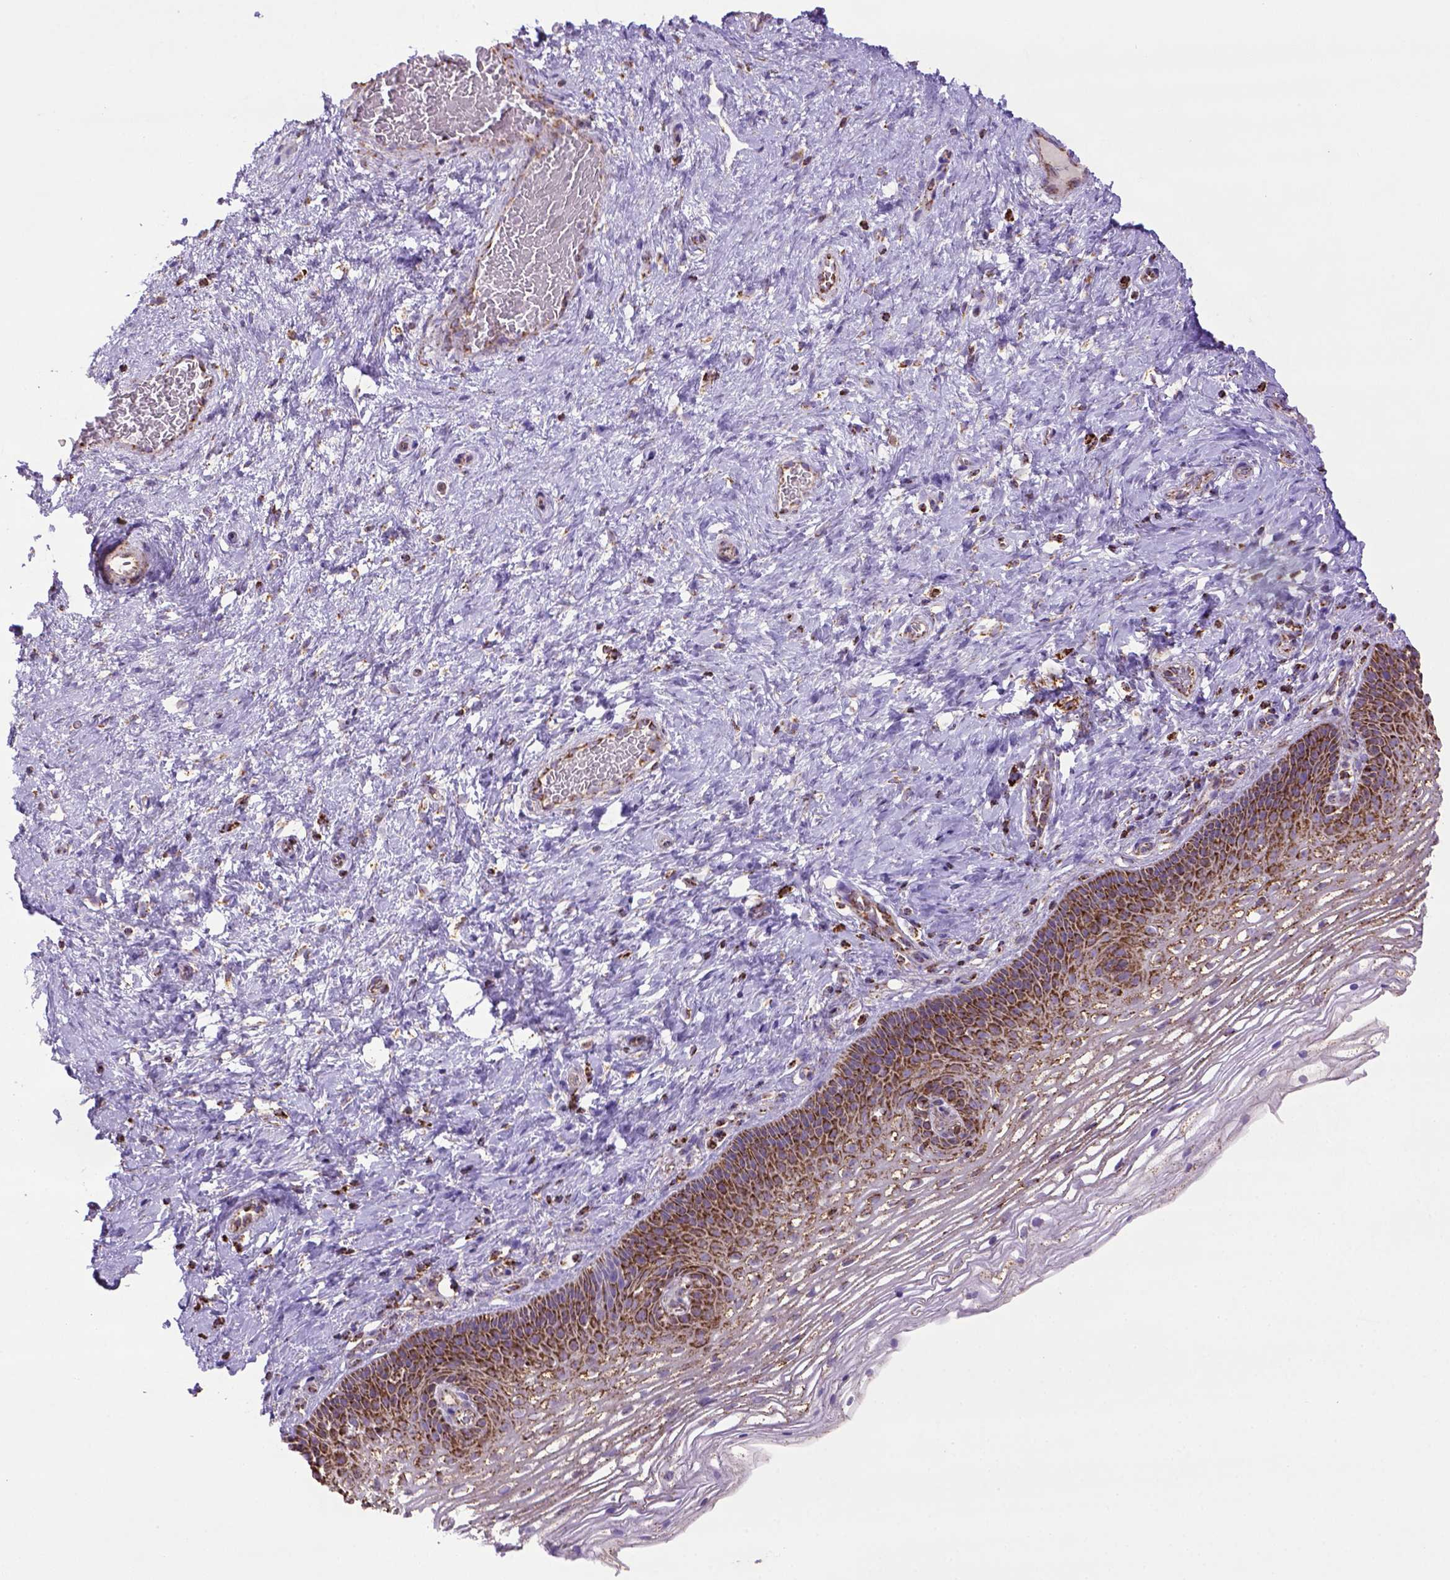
{"staining": {"intensity": "moderate", "quantity": ">75%", "location": "cytoplasmic/membranous"}, "tissue": "cervix", "cell_type": "Glandular cells", "image_type": "normal", "snomed": [{"axis": "morphology", "description": "Normal tissue, NOS"}, {"axis": "topography", "description": "Cervix"}], "caption": "IHC histopathology image of unremarkable cervix stained for a protein (brown), which reveals medium levels of moderate cytoplasmic/membranous staining in approximately >75% of glandular cells.", "gene": "MT", "patient": {"sex": "female", "age": 34}}